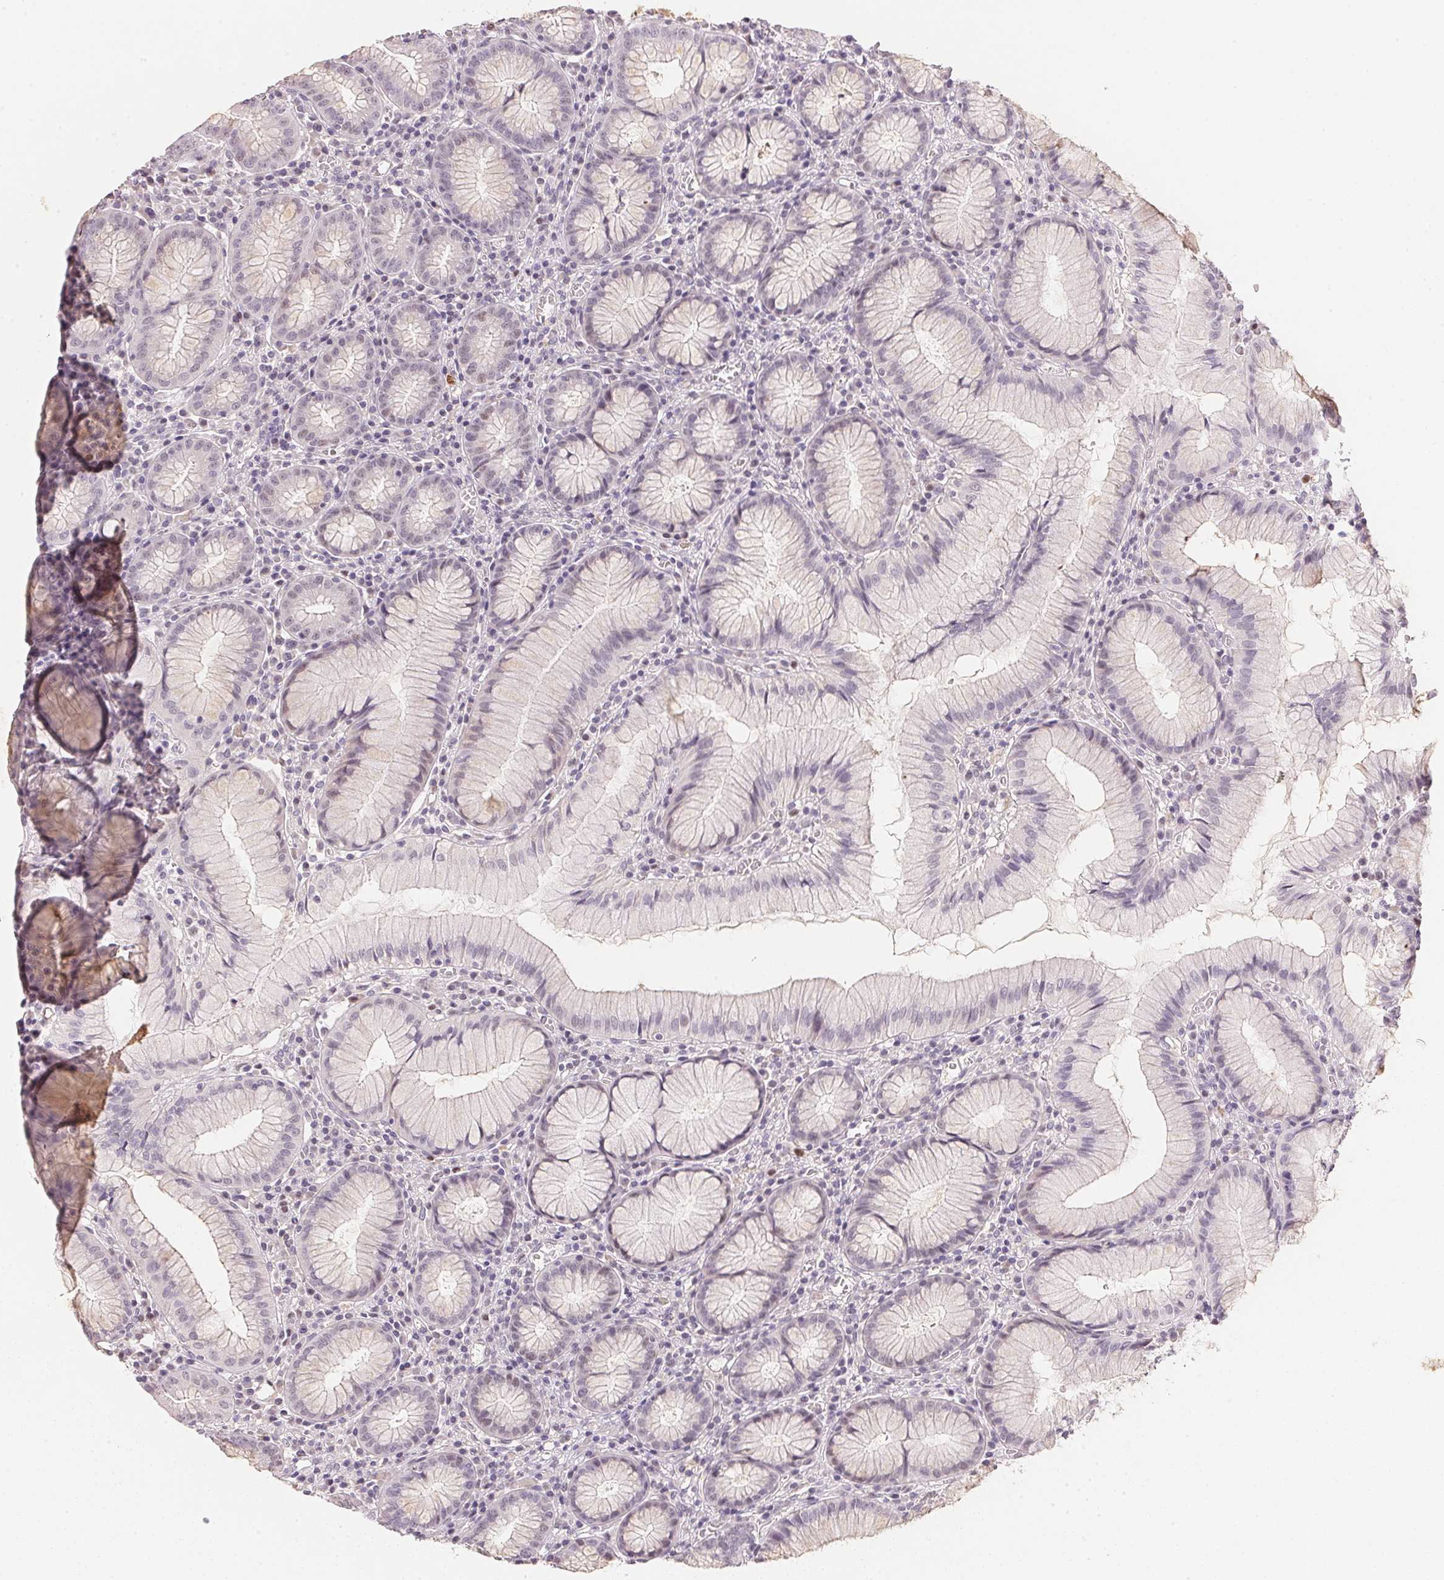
{"staining": {"intensity": "weak", "quantity": "<25%", "location": "nuclear"}, "tissue": "stomach", "cell_type": "Glandular cells", "image_type": "normal", "snomed": [{"axis": "morphology", "description": "Normal tissue, NOS"}, {"axis": "topography", "description": "Stomach"}], "caption": "This is an immunohistochemistry photomicrograph of normal stomach. There is no staining in glandular cells.", "gene": "POLR3G", "patient": {"sex": "male", "age": 55}}